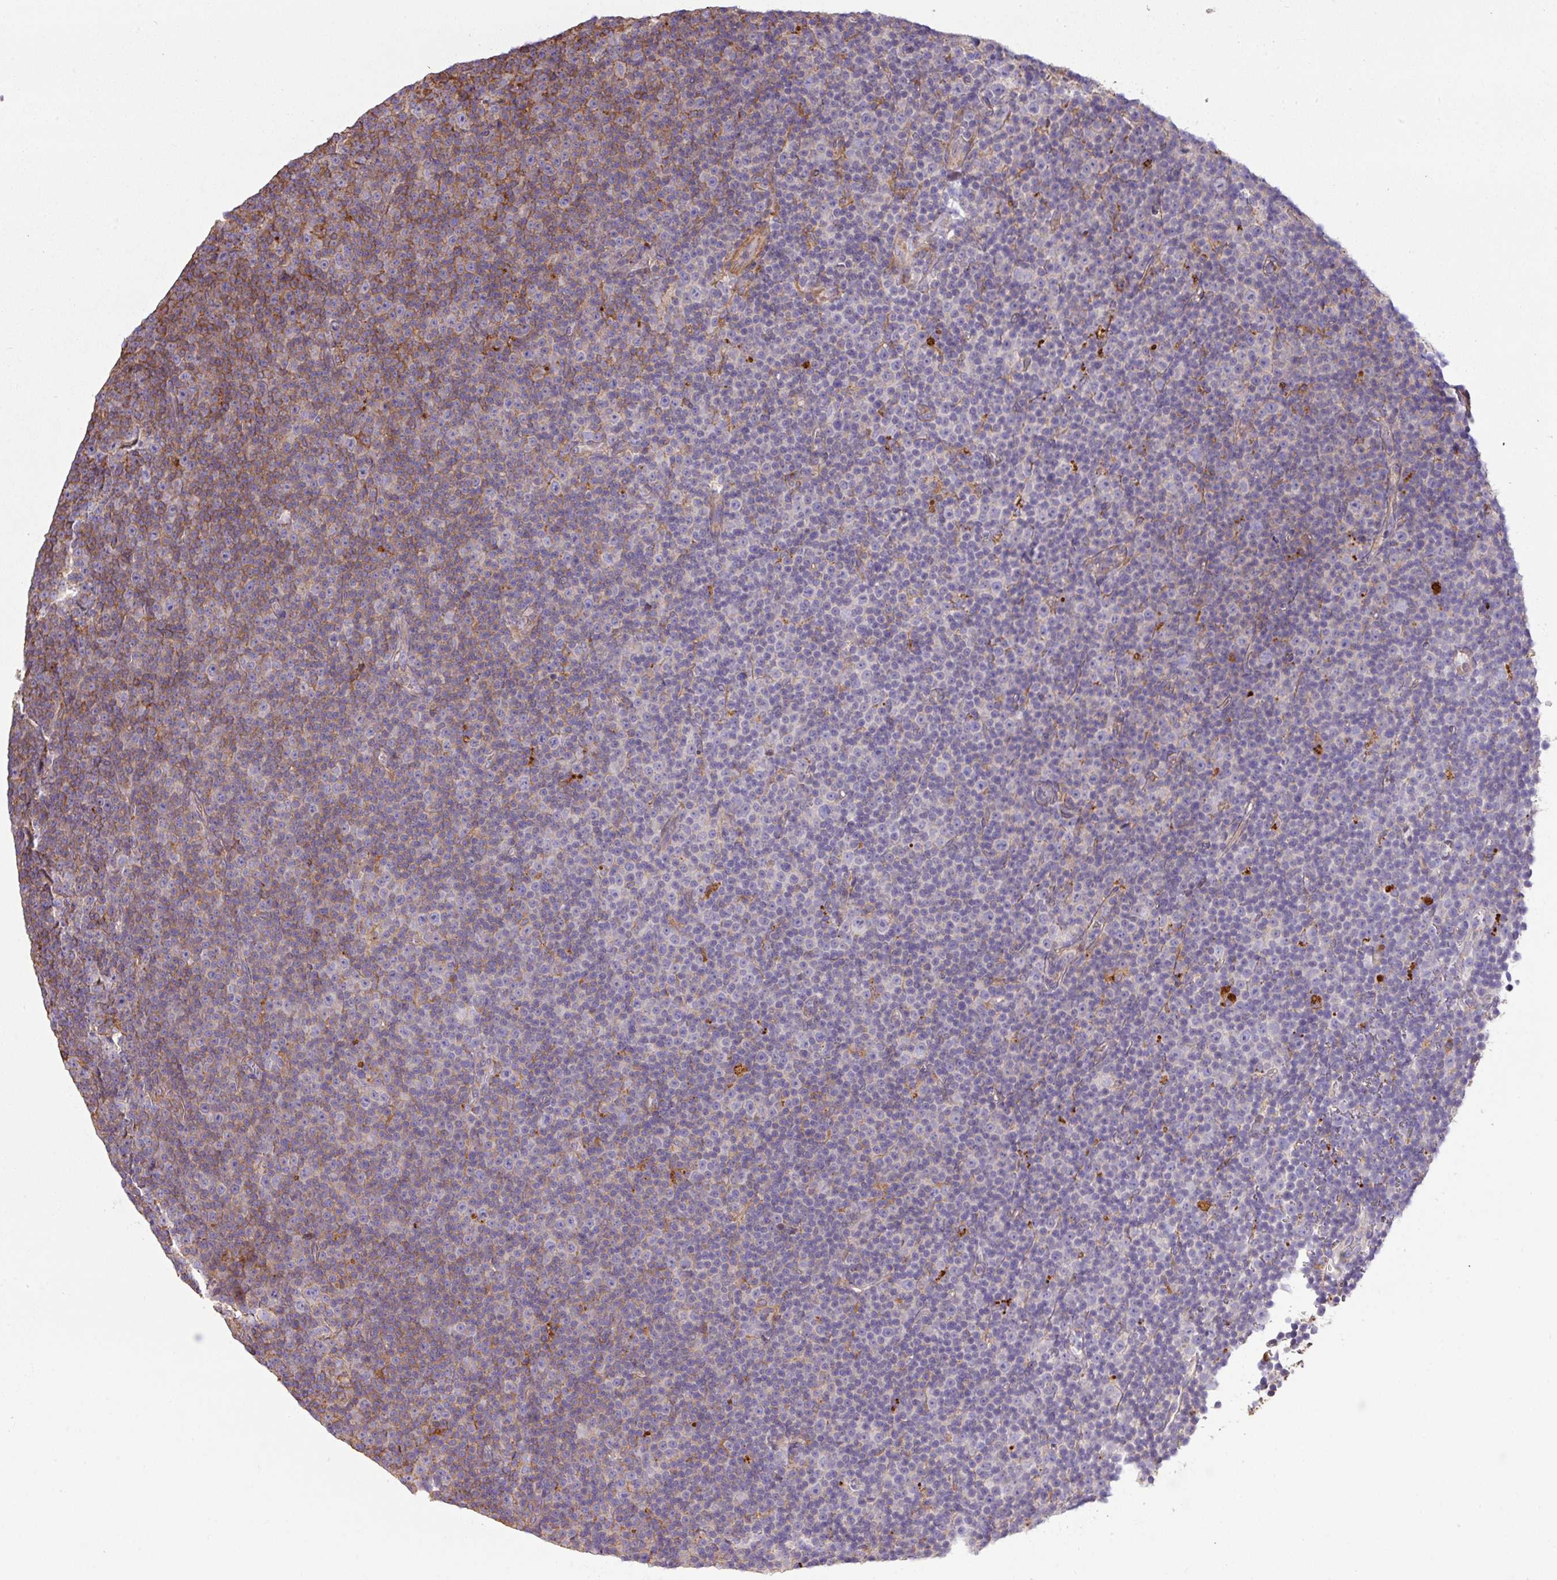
{"staining": {"intensity": "negative", "quantity": "none", "location": "none"}, "tissue": "lymphoma", "cell_type": "Tumor cells", "image_type": "cancer", "snomed": [{"axis": "morphology", "description": "Malignant lymphoma, non-Hodgkin's type, Low grade"}, {"axis": "topography", "description": "Lymph node"}], "caption": "Immunohistochemistry (IHC) image of neoplastic tissue: human lymphoma stained with DAB (3,3'-diaminobenzidine) demonstrates no significant protein positivity in tumor cells.", "gene": "LRRC41", "patient": {"sex": "female", "age": 67}}